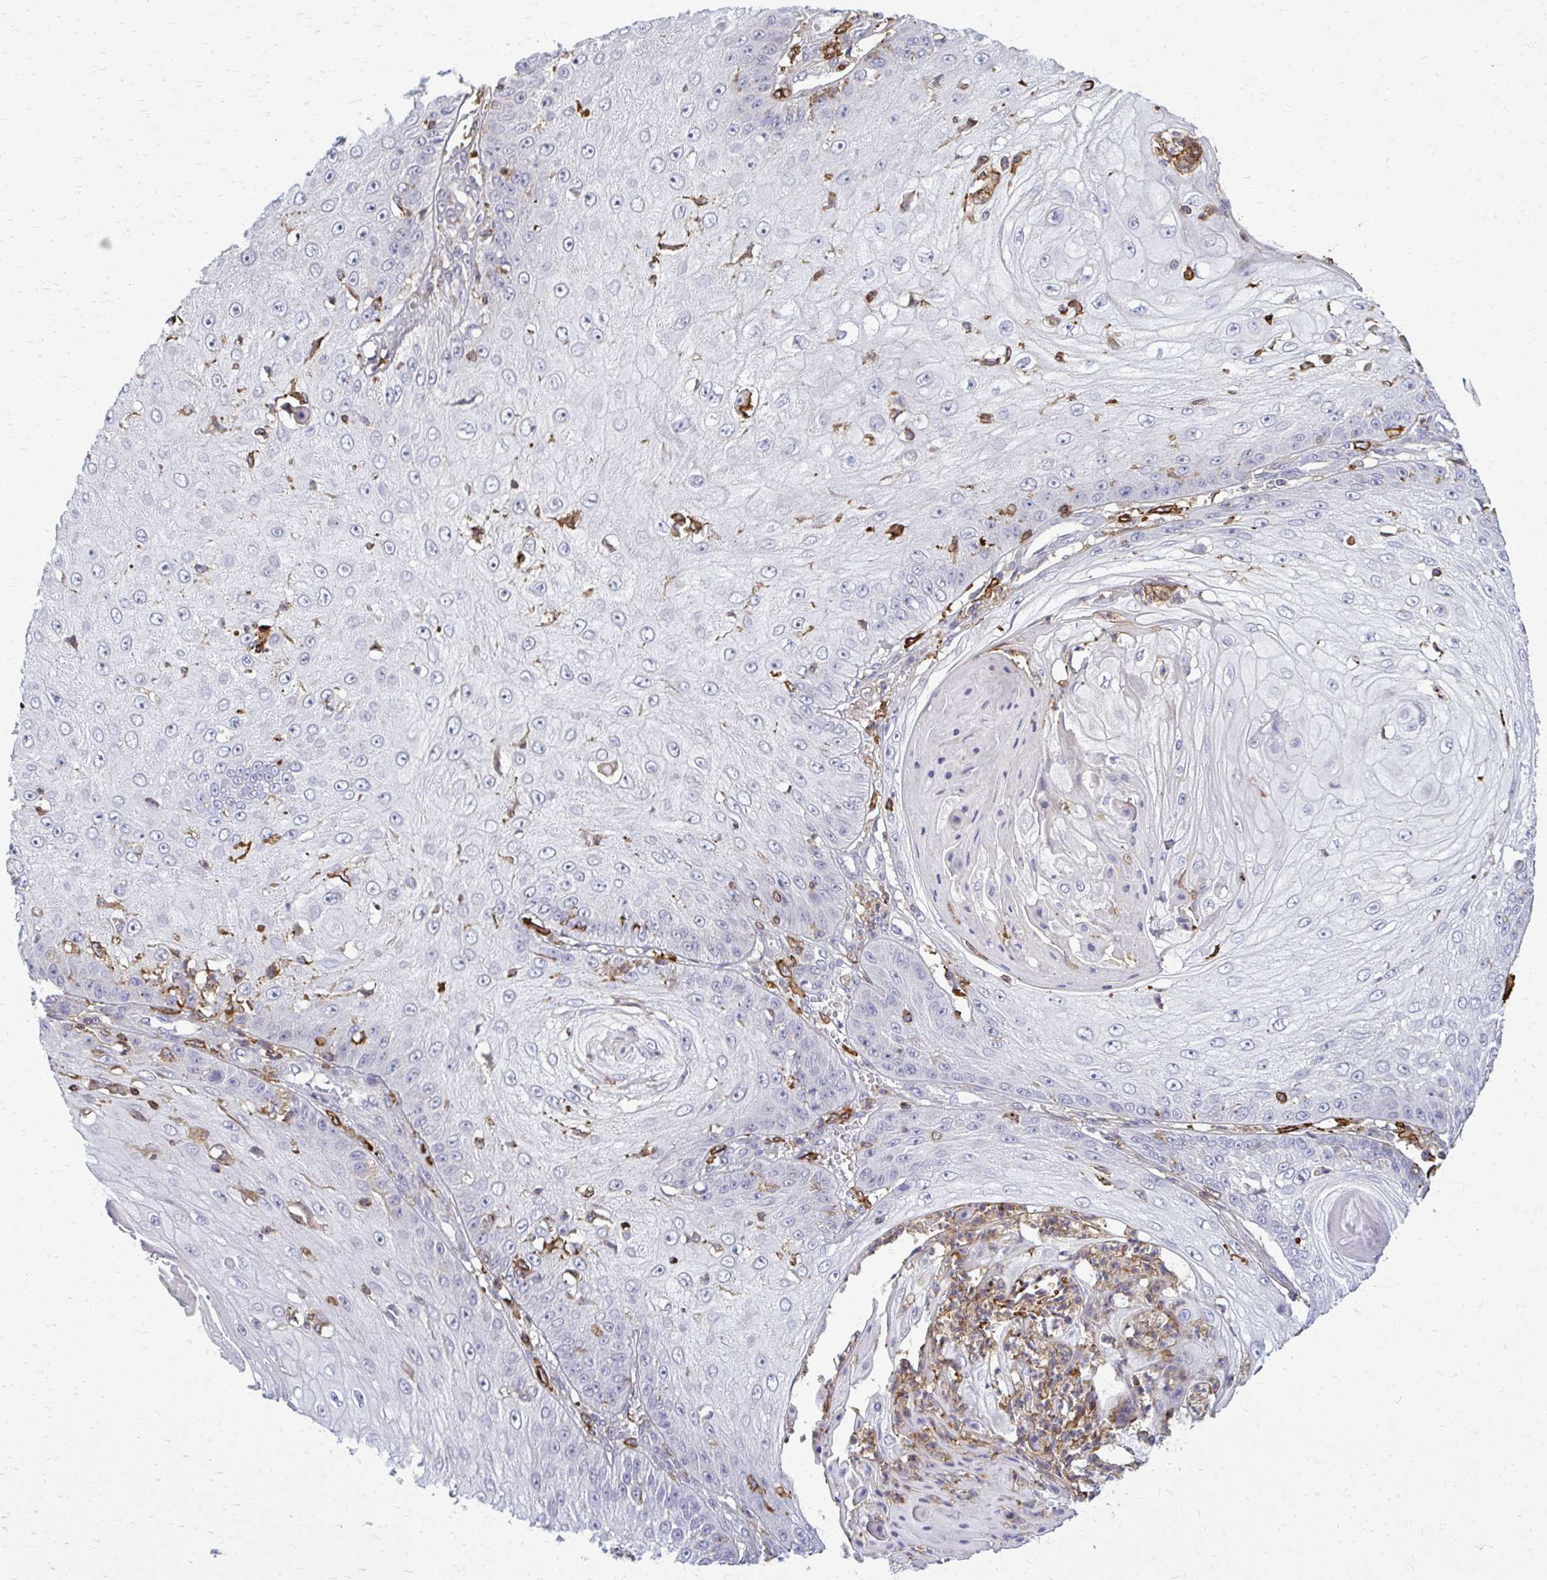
{"staining": {"intensity": "negative", "quantity": "none", "location": "none"}, "tissue": "skin cancer", "cell_type": "Tumor cells", "image_type": "cancer", "snomed": [{"axis": "morphology", "description": "Squamous cell carcinoma, NOS"}, {"axis": "topography", "description": "Skin"}], "caption": "High power microscopy micrograph of an IHC histopathology image of skin squamous cell carcinoma, revealing no significant staining in tumor cells.", "gene": "AP5M1", "patient": {"sex": "male", "age": 70}}